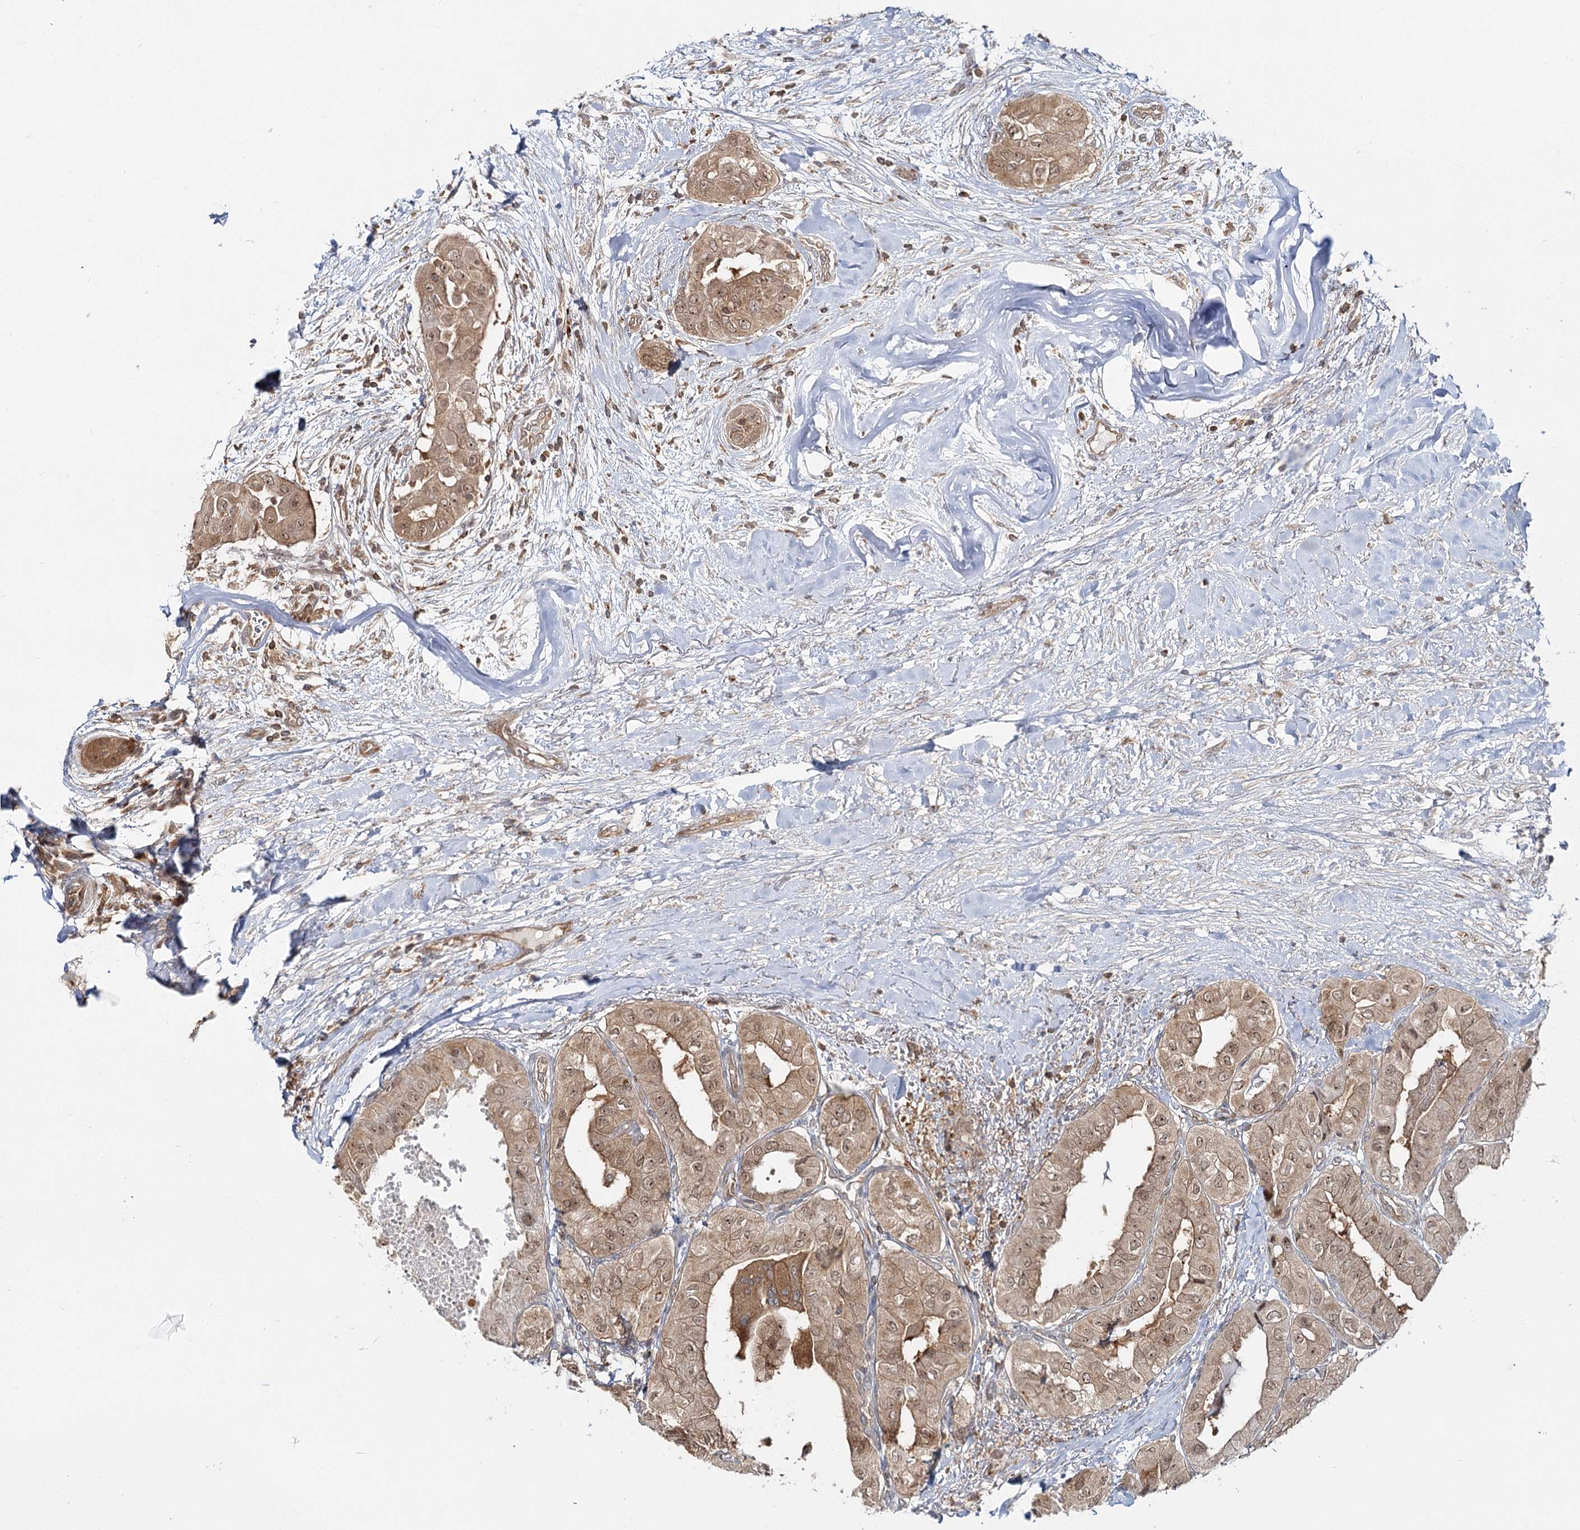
{"staining": {"intensity": "moderate", "quantity": ">75%", "location": "cytoplasmic/membranous,nuclear"}, "tissue": "thyroid cancer", "cell_type": "Tumor cells", "image_type": "cancer", "snomed": [{"axis": "morphology", "description": "Papillary adenocarcinoma, NOS"}, {"axis": "topography", "description": "Thyroid gland"}], "caption": "Immunohistochemistry histopathology image of neoplastic tissue: human papillary adenocarcinoma (thyroid) stained using immunohistochemistry demonstrates medium levels of moderate protein expression localized specifically in the cytoplasmic/membranous and nuclear of tumor cells, appearing as a cytoplasmic/membranous and nuclear brown color.", "gene": "FAM120B", "patient": {"sex": "female", "age": 59}}